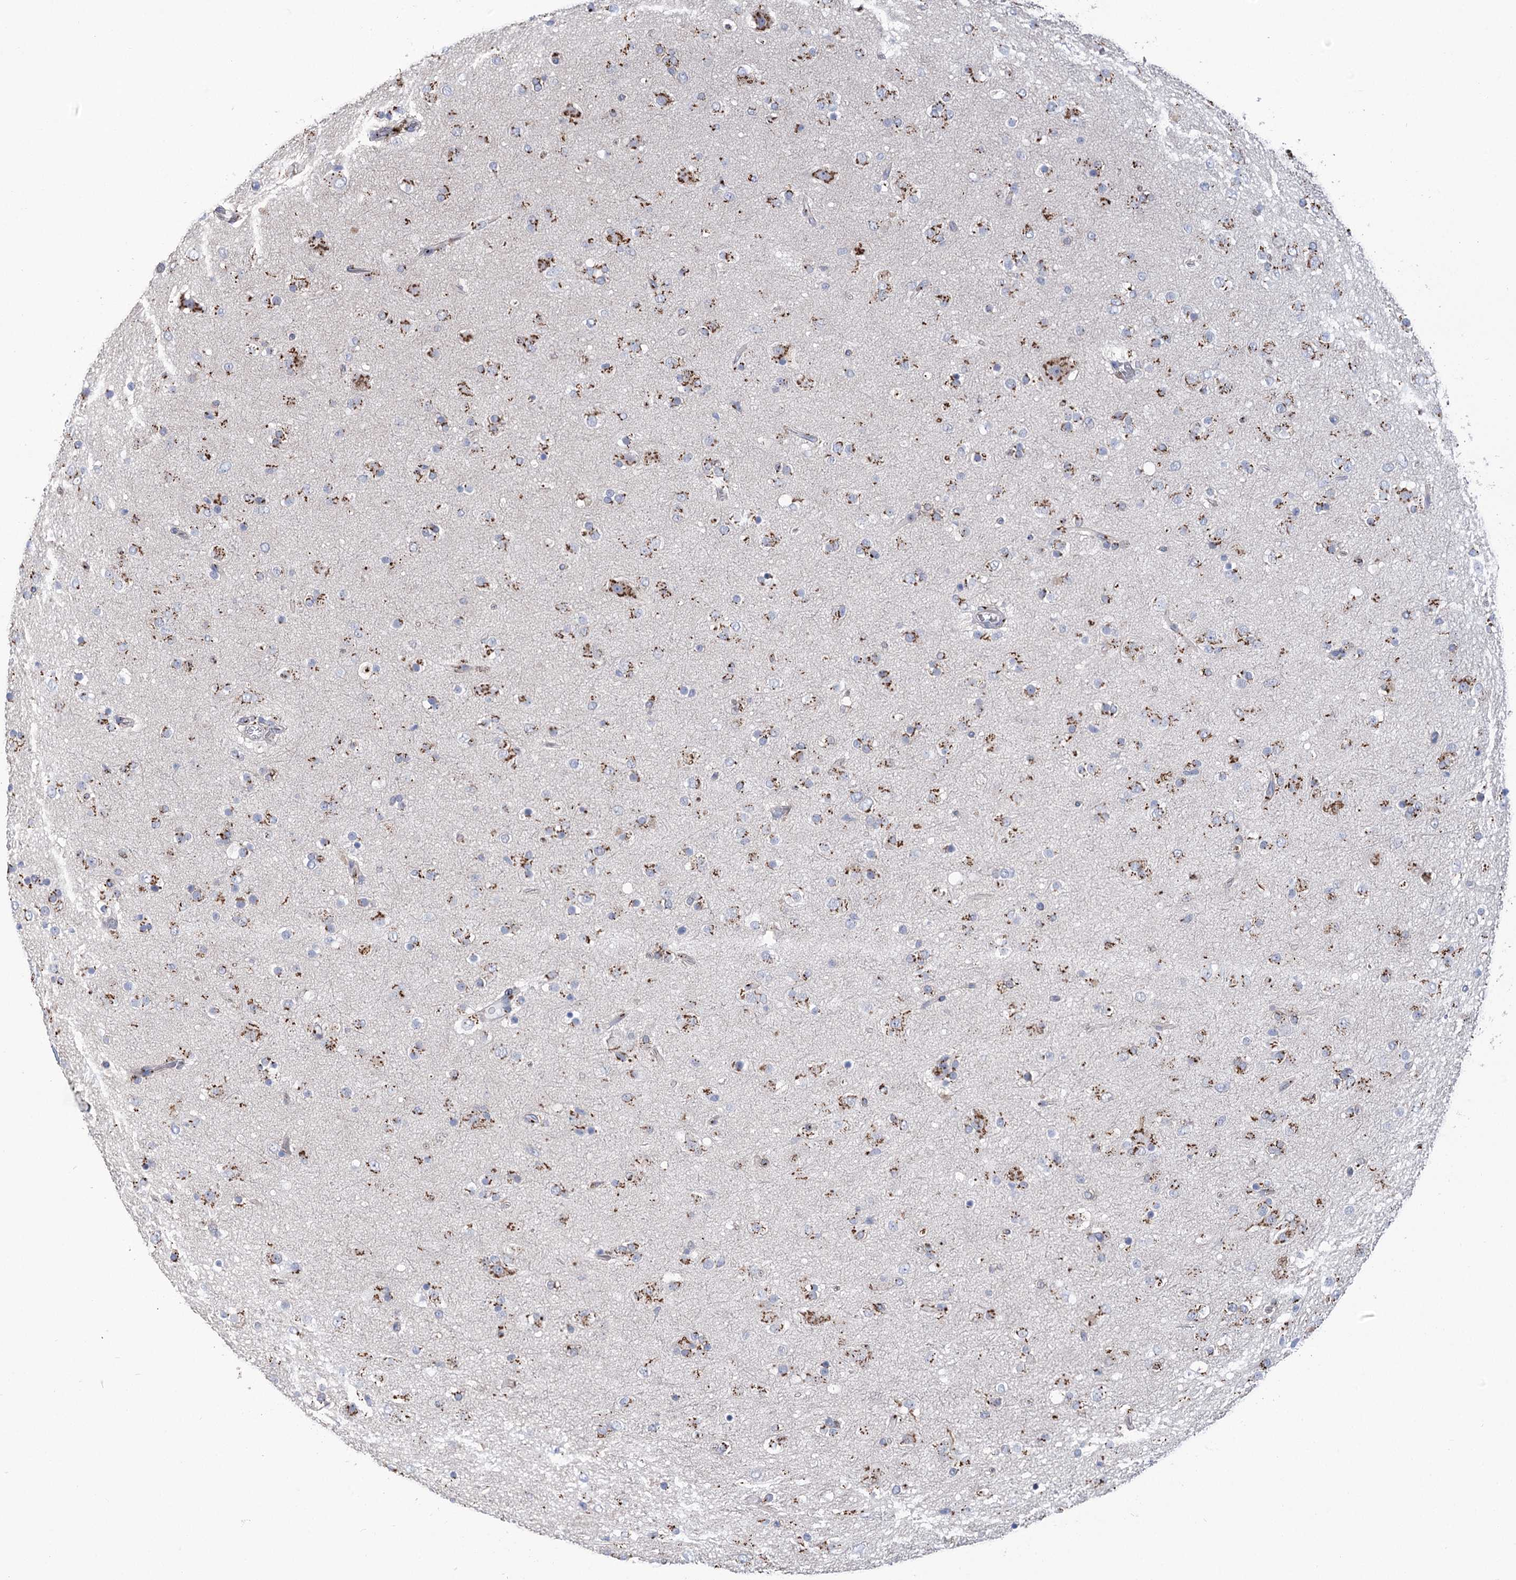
{"staining": {"intensity": "moderate", "quantity": ">75%", "location": "cytoplasmic/membranous"}, "tissue": "glioma", "cell_type": "Tumor cells", "image_type": "cancer", "snomed": [{"axis": "morphology", "description": "Glioma, malignant, Low grade"}, {"axis": "topography", "description": "Brain"}], "caption": "An IHC image of tumor tissue is shown. Protein staining in brown shows moderate cytoplasmic/membranous positivity in malignant glioma (low-grade) within tumor cells. (Brightfield microscopy of DAB IHC at high magnification).", "gene": "TMEM165", "patient": {"sex": "male", "age": 65}}